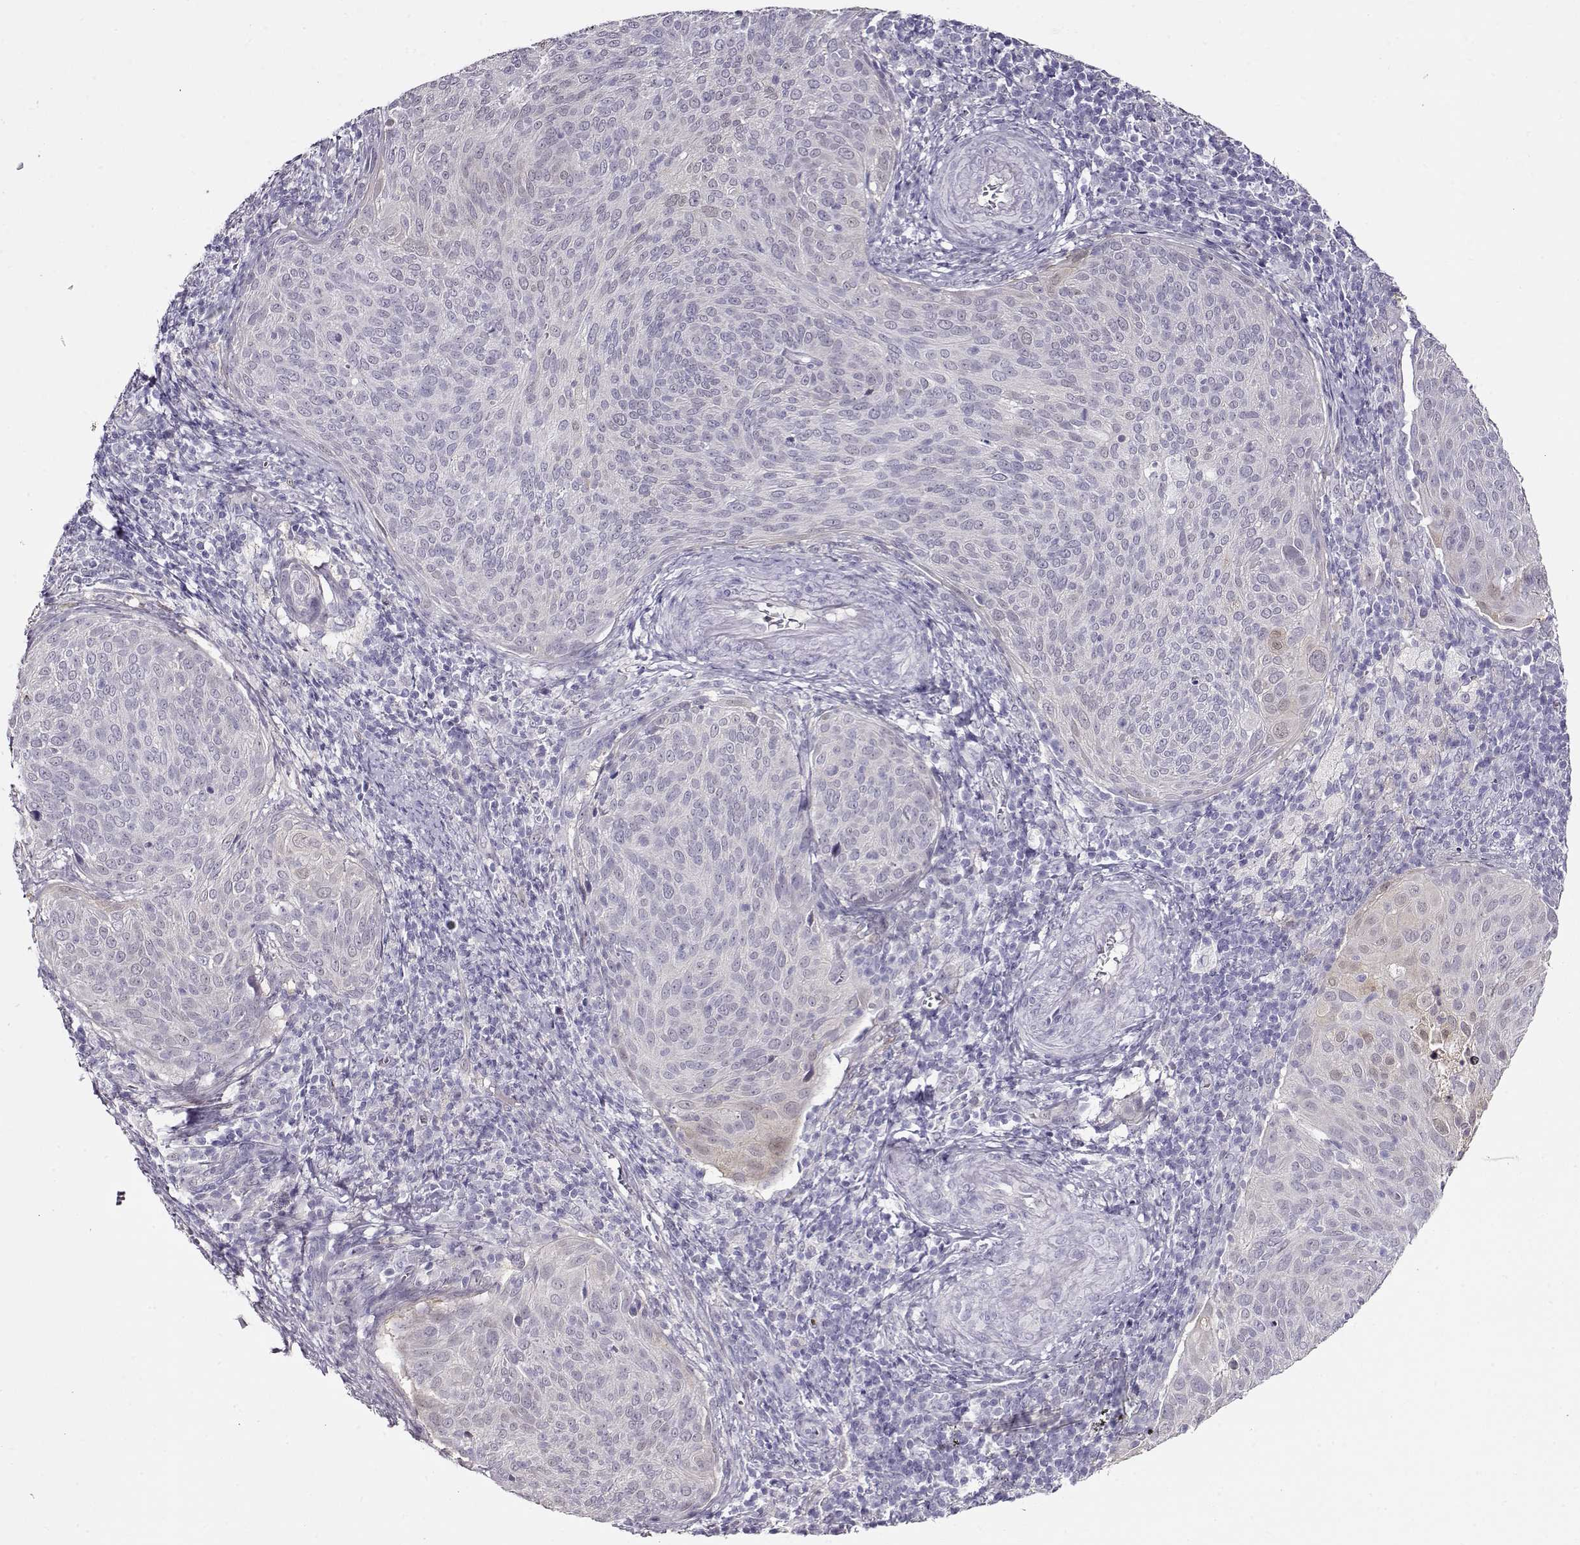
{"staining": {"intensity": "negative", "quantity": "none", "location": "none"}, "tissue": "cervical cancer", "cell_type": "Tumor cells", "image_type": "cancer", "snomed": [{"axis": "morphology", "description": "Squamous cell carcinoma, NOS"}, {"axis": "topography", "description": "Cervix"}], "caption": "Image shows no significant protein expression in tumor cells of cervical squamous cell carcinoma.", "gene": "CCR8", "patient": {"sex": "female", "age": 39}}